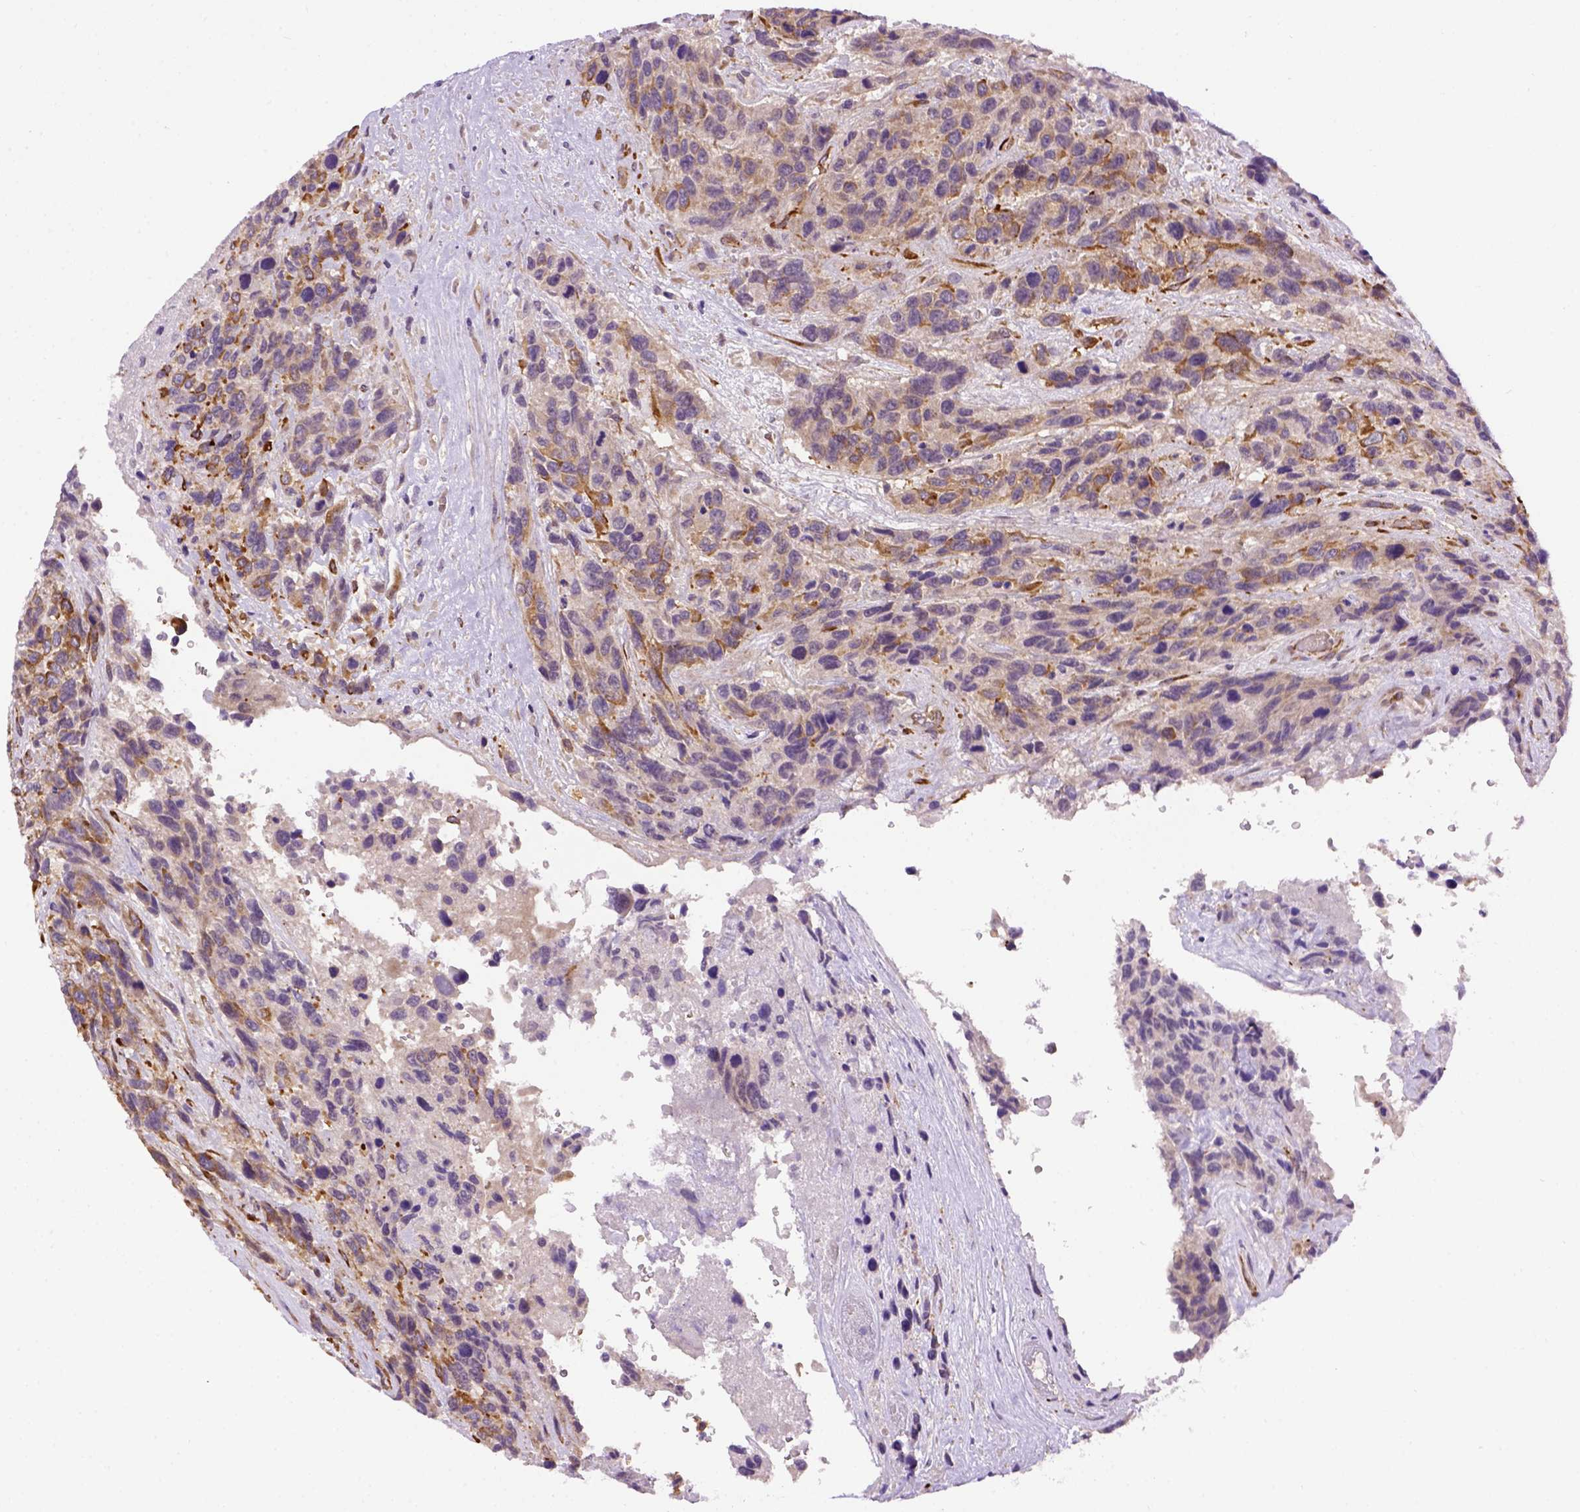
{"staining": {"intensity": "moderate", "quantity": "<25%", "location": "cytoplasmic/membranous"}, "tissue": "urothelial cancer", "cell_type": "Tumor cells", "image_type": "cancer", "snomed": [{"axis": "morphology", "description": "Urothelial carcinoma, High grade"}, {"axis": "topography", "description": "Urinary bladder"}], "caption": "Immunohistochemical staining of human urothelial cancer exhibits moderate cytoplasmic/membranous protein expression in about <25% of tumor cells. The protein of interest is stained brown, and the nuclei are stained in blue (DAB (3,3'-diaminobenzidine) IHC with brightfield microscopy, high magnification).", "gene": "KAZN", "patient": {"sex": "female", "age": 70}}